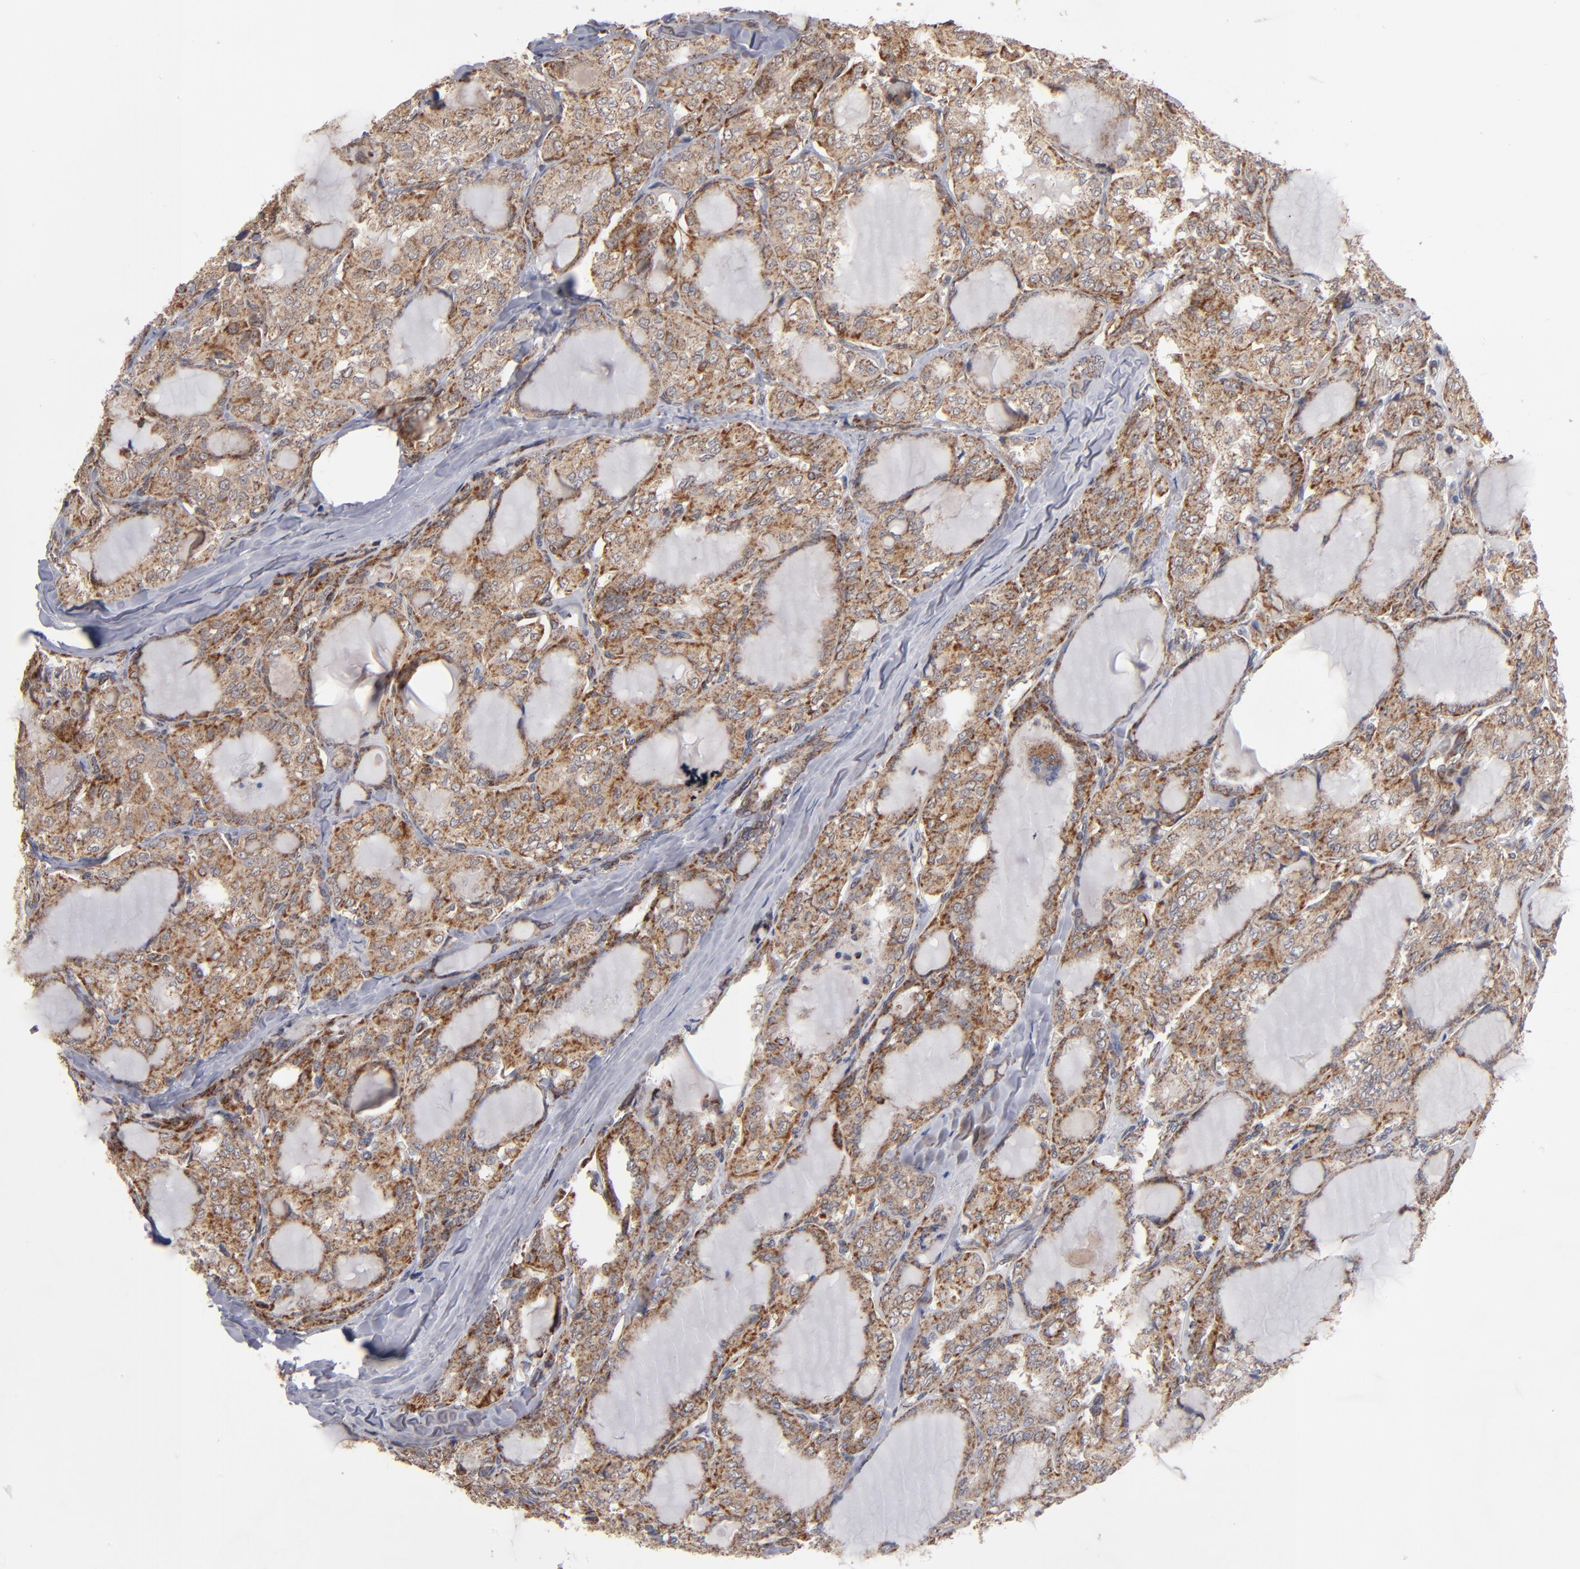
{"staining": {"intensity": "moderate", "quantity": ">75%", "location": "cytoplasmic/membranous"}, "tissue": "thyroid cancer", "cell_type": "Tumor cells", "image_type": "cancer", "snomed": [{"axis": "morphology", "description": "Papillary adenocarcinoma, NOS"}, {"axis": "topography", "description": "Thyroid gland"}], "caption": "Human thyroid papillary adenocarcinoma stained with a brown dye shows moderate cytoplasmic/membranous positive positivity in about >75% of tumor cells.", "gene": "MIPOL1", "patient": {"sex": "male", "age": 20}}